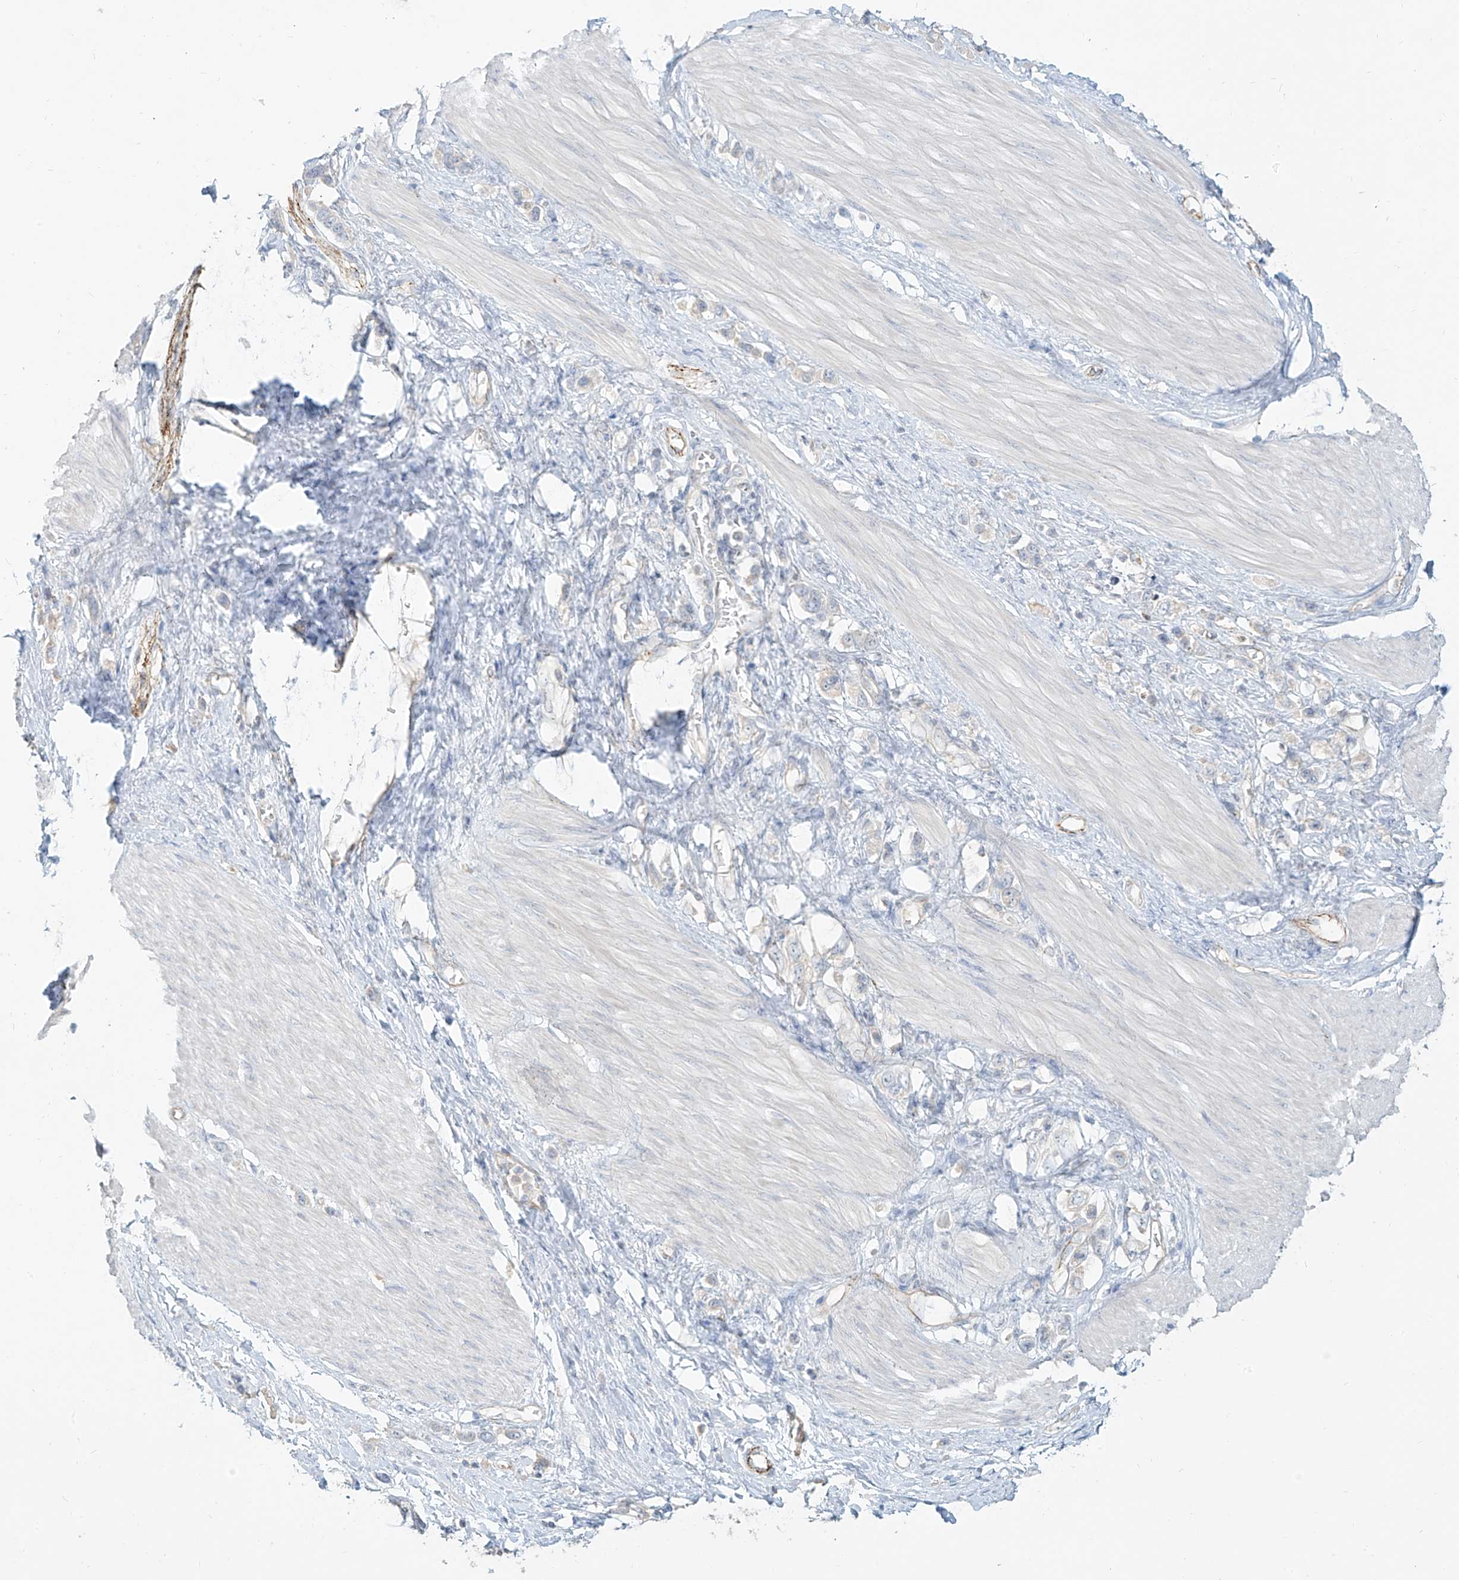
{"staining": {"intensity": "negative", "quantity": "none", "location": "none"}, "tissue": "stomach cancer", "cell_type": "Tumor cells", "image_type": "cancer", "snomed": [{"axis": "morphology", "description": "Adenocarcinoma, NOS"}, {"axis": "topography", "description": "Stomach"}], "caption": "Stomach cancer (adenocarcinoma) was stained to show a protein in brown. There is no significant positivity in tumor cells.", "gene": "C2orf42", "patient": {"sex": "female", "age": 65}}